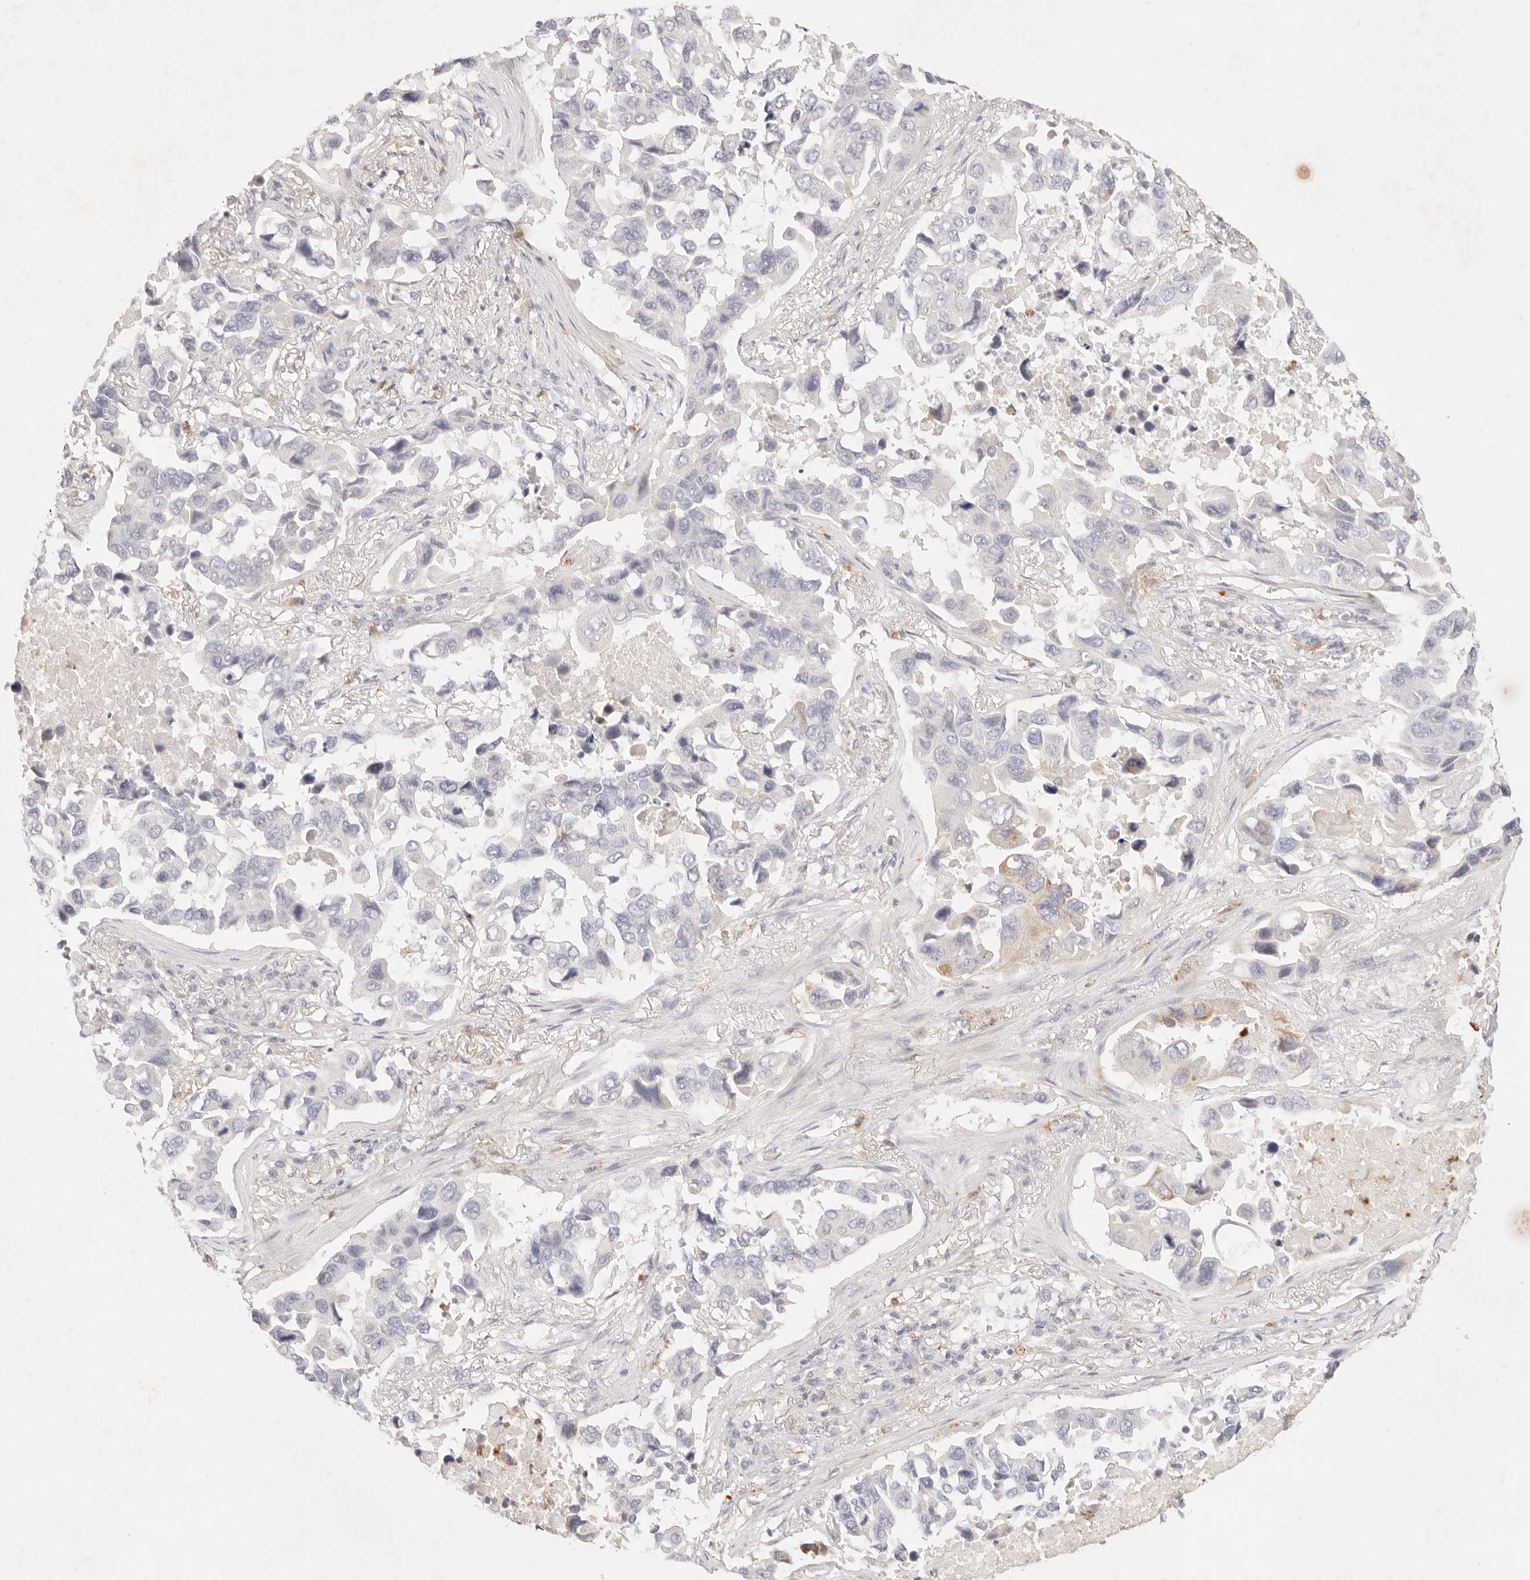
{"staining": {"intensity": "negative", "quantity": "none", "location": "none"}, "tissue": "lung cancer", "cell_type": "Tumor cells", "image_type": "cancer", "snomed": [{"axis": "morphology", "description": "Adenocarcinoma, NOS"}, {"axis": "topography", "description": "Lung"}], "caption": "Lung adenocarcinoma stained for a protein using immunohistochemistry (IHC) demonstrates no expression tumor cells.", "gene": "GPR84", "patient": {"sex": "male", "age": 64}}